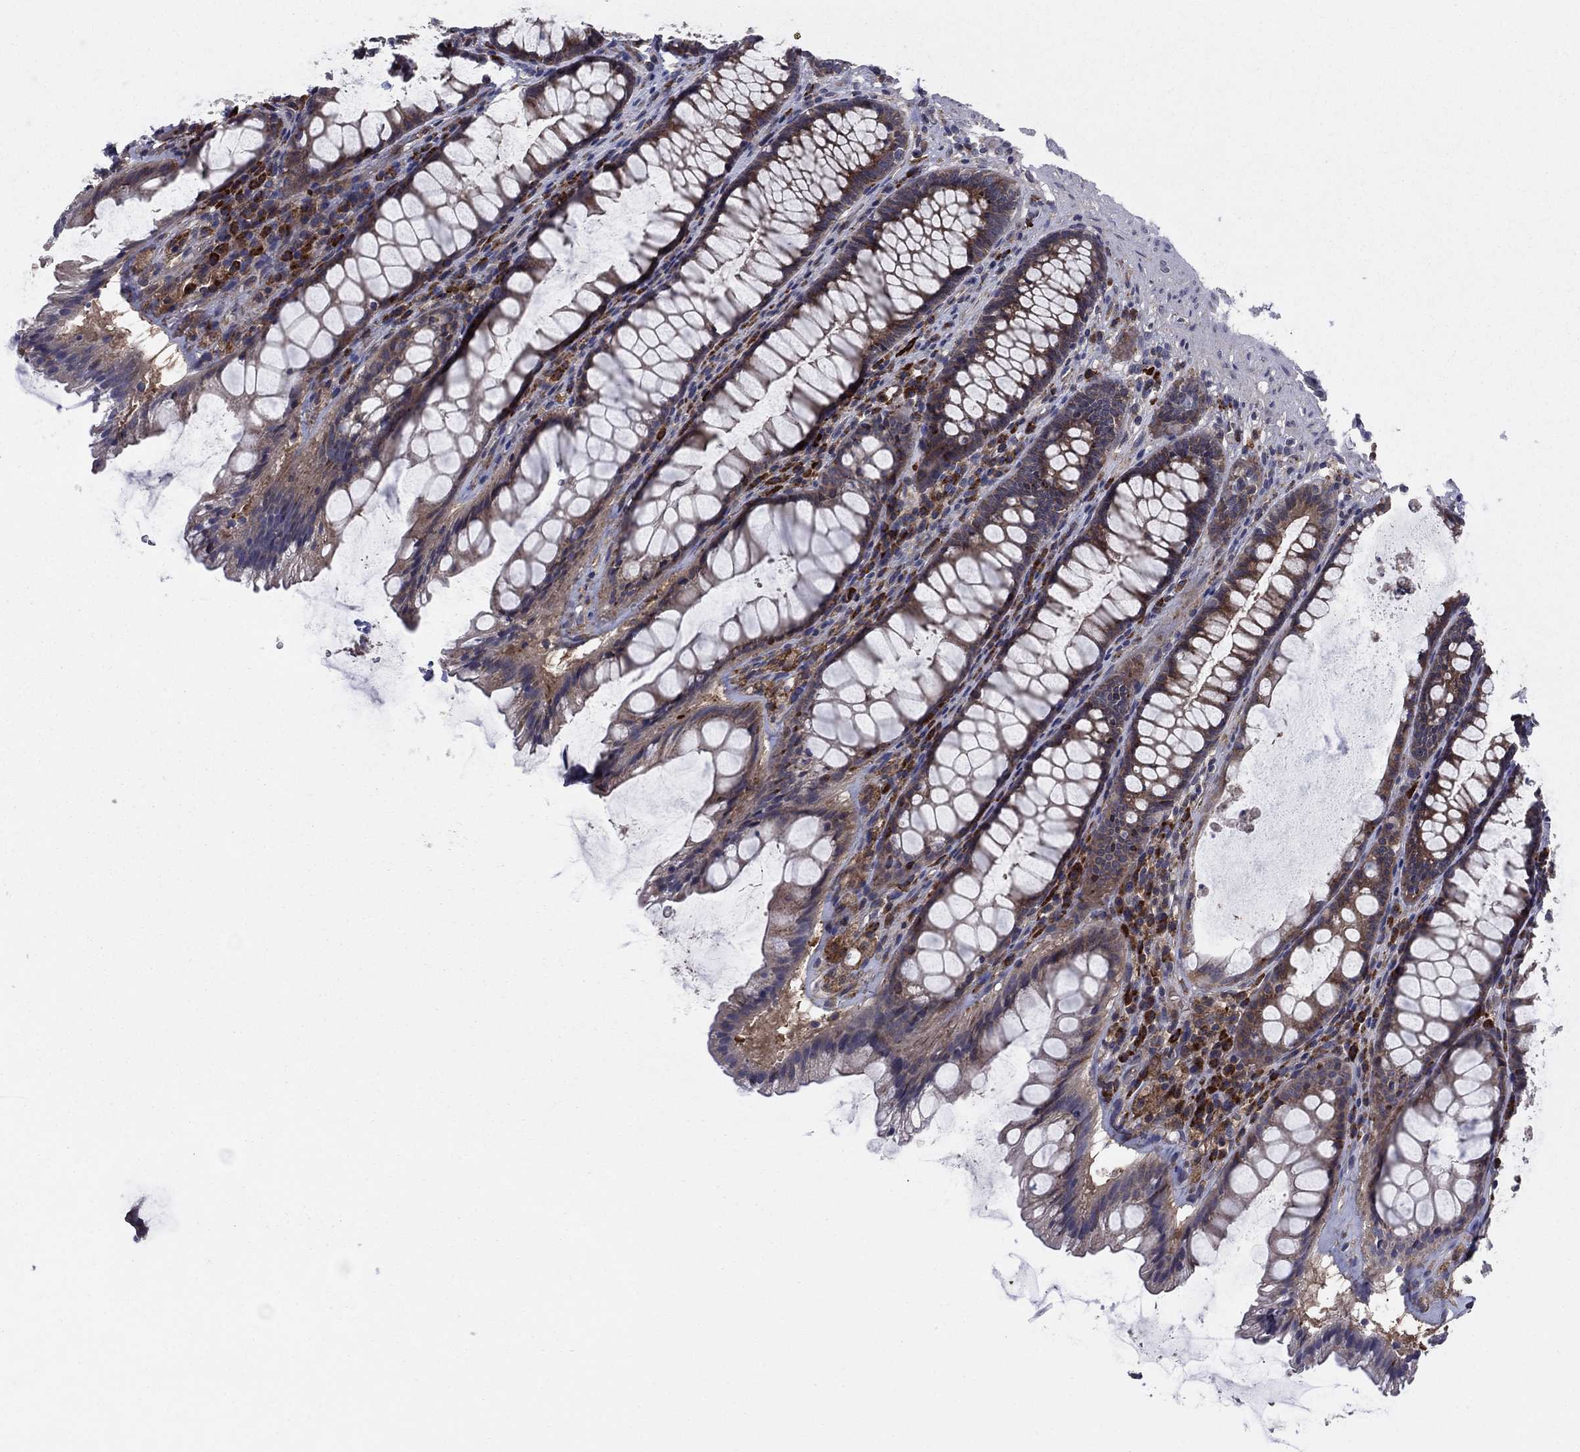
{"staining": {"intensity": "moderate", "quantity": "<25%", "location": "cytoplasmic/membranous"}, "tissue": "rectum", "cell_type": "Glandular cells", "image_type": "normal", "snomed": [{"axis": "morphology", "description": "Normal tissue, NOS"}, {"axis": "topography", "description": "Rectum"}], "caption": "Immunohistochemistry (IHC) micrograph of unremarkable rectum stained for a protein (brown), which exhibits low levels of moderate cytoplasmic/membranous staining in about <25% of glandular cells.", "gene": "MEA1", "patient": {"sex": "male", "age": 72}}